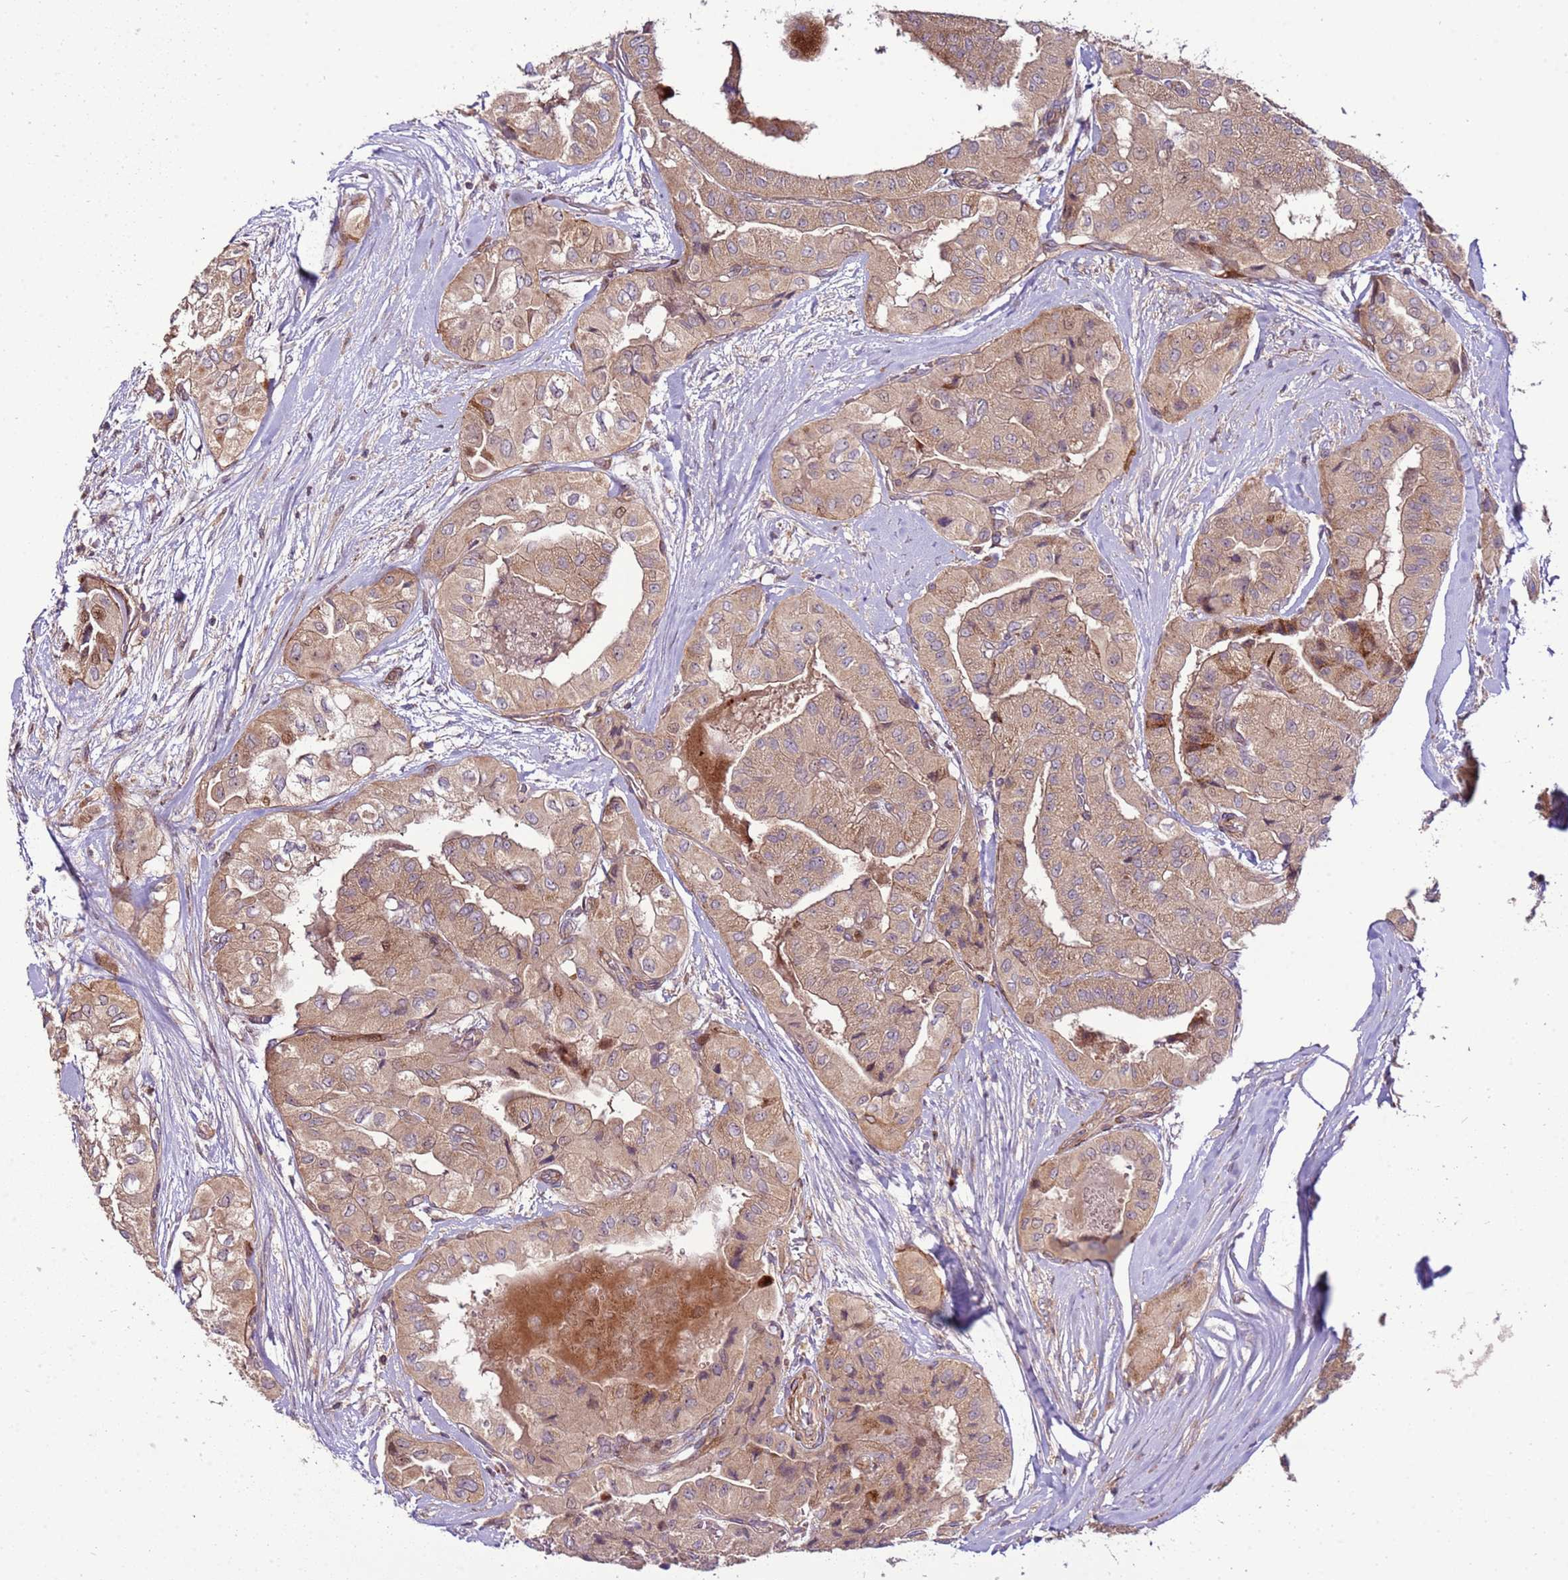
{"staining": {"intensity": "moderate", "quantity": "25%-75%", "location": "cytoplasmic/membranous"}, "tissue": "thyroid cancer", "cell_type": "Tumor cells", "image_type": "cancer", "snomed": [{"axis": "morphology", "description": "Papillary adenocarcinoma, NOS"}, {"axis": "topography", "description": "Thyroid gland"}], "caption": "DAB (3,3'-diaminobenzidine) immunohistochemical staining of human thyroid papillary adenocarcinoma displays moderate cytoplasmic/membranous protein staining in approximately 25%-75% of tumor cells.", "gene": "ZNF624", "patient": {"sex": "female", "age": 59}}